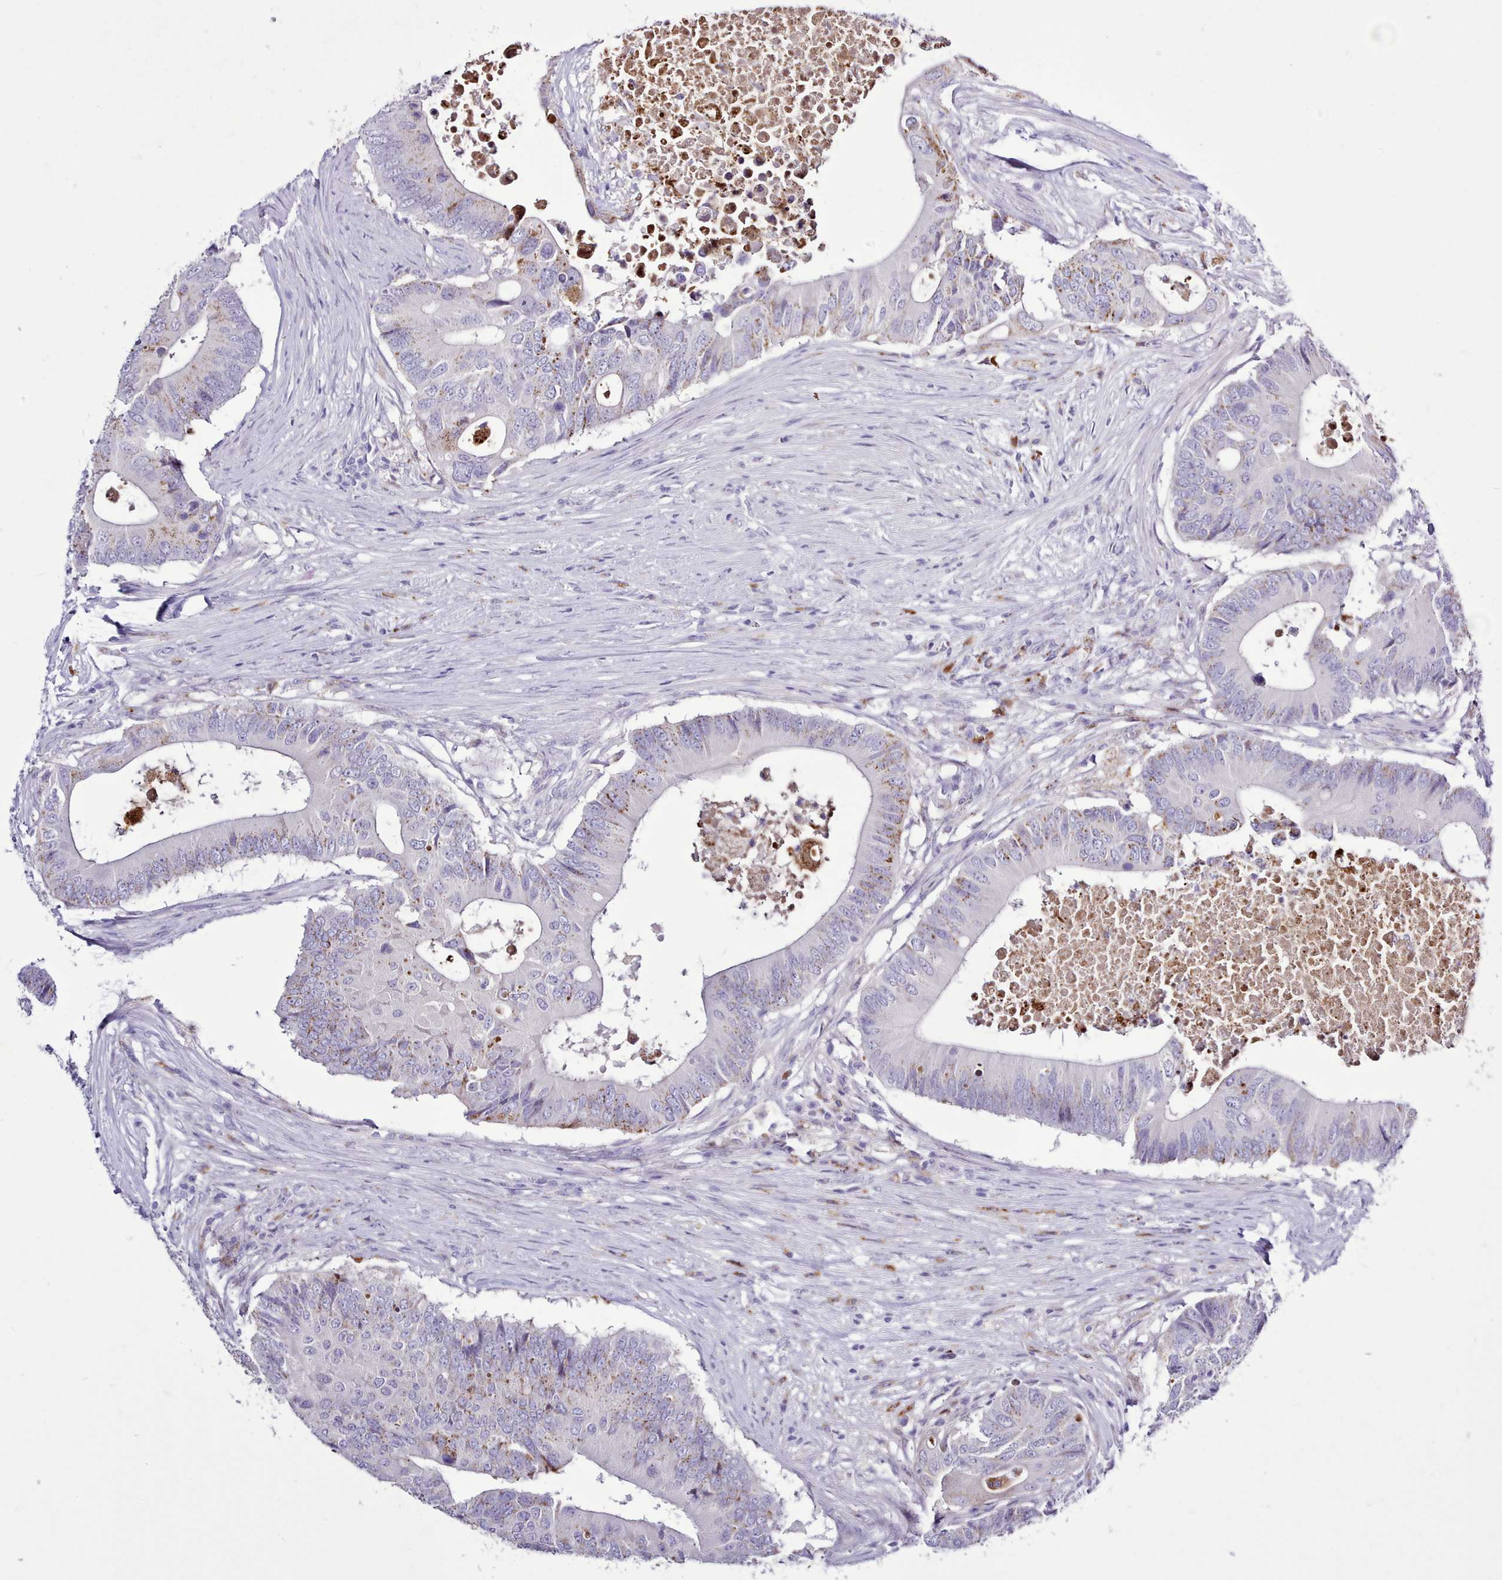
{"staining": {"intensity": "moderate", "quantity": "<25%", "location": "cytoplasmic/membranous"}, "tissue": "colorectal cancer", "cell_type": "Tumor cells", "image_type": "cancer", "snomed": [{"axis": "morphology", "description": "Adenocarcinoma, NOS"}, {"axis": "topography", "description": "Colon"}], "caption": "Colorectal cancer stained for a protein (brown) exhibits moderate cytoplasmic/membranous positive positivity in approximately <25% of tumor cells.", "gene": "SRD5A1", "patient": {"sex": "male", "age": 71}}